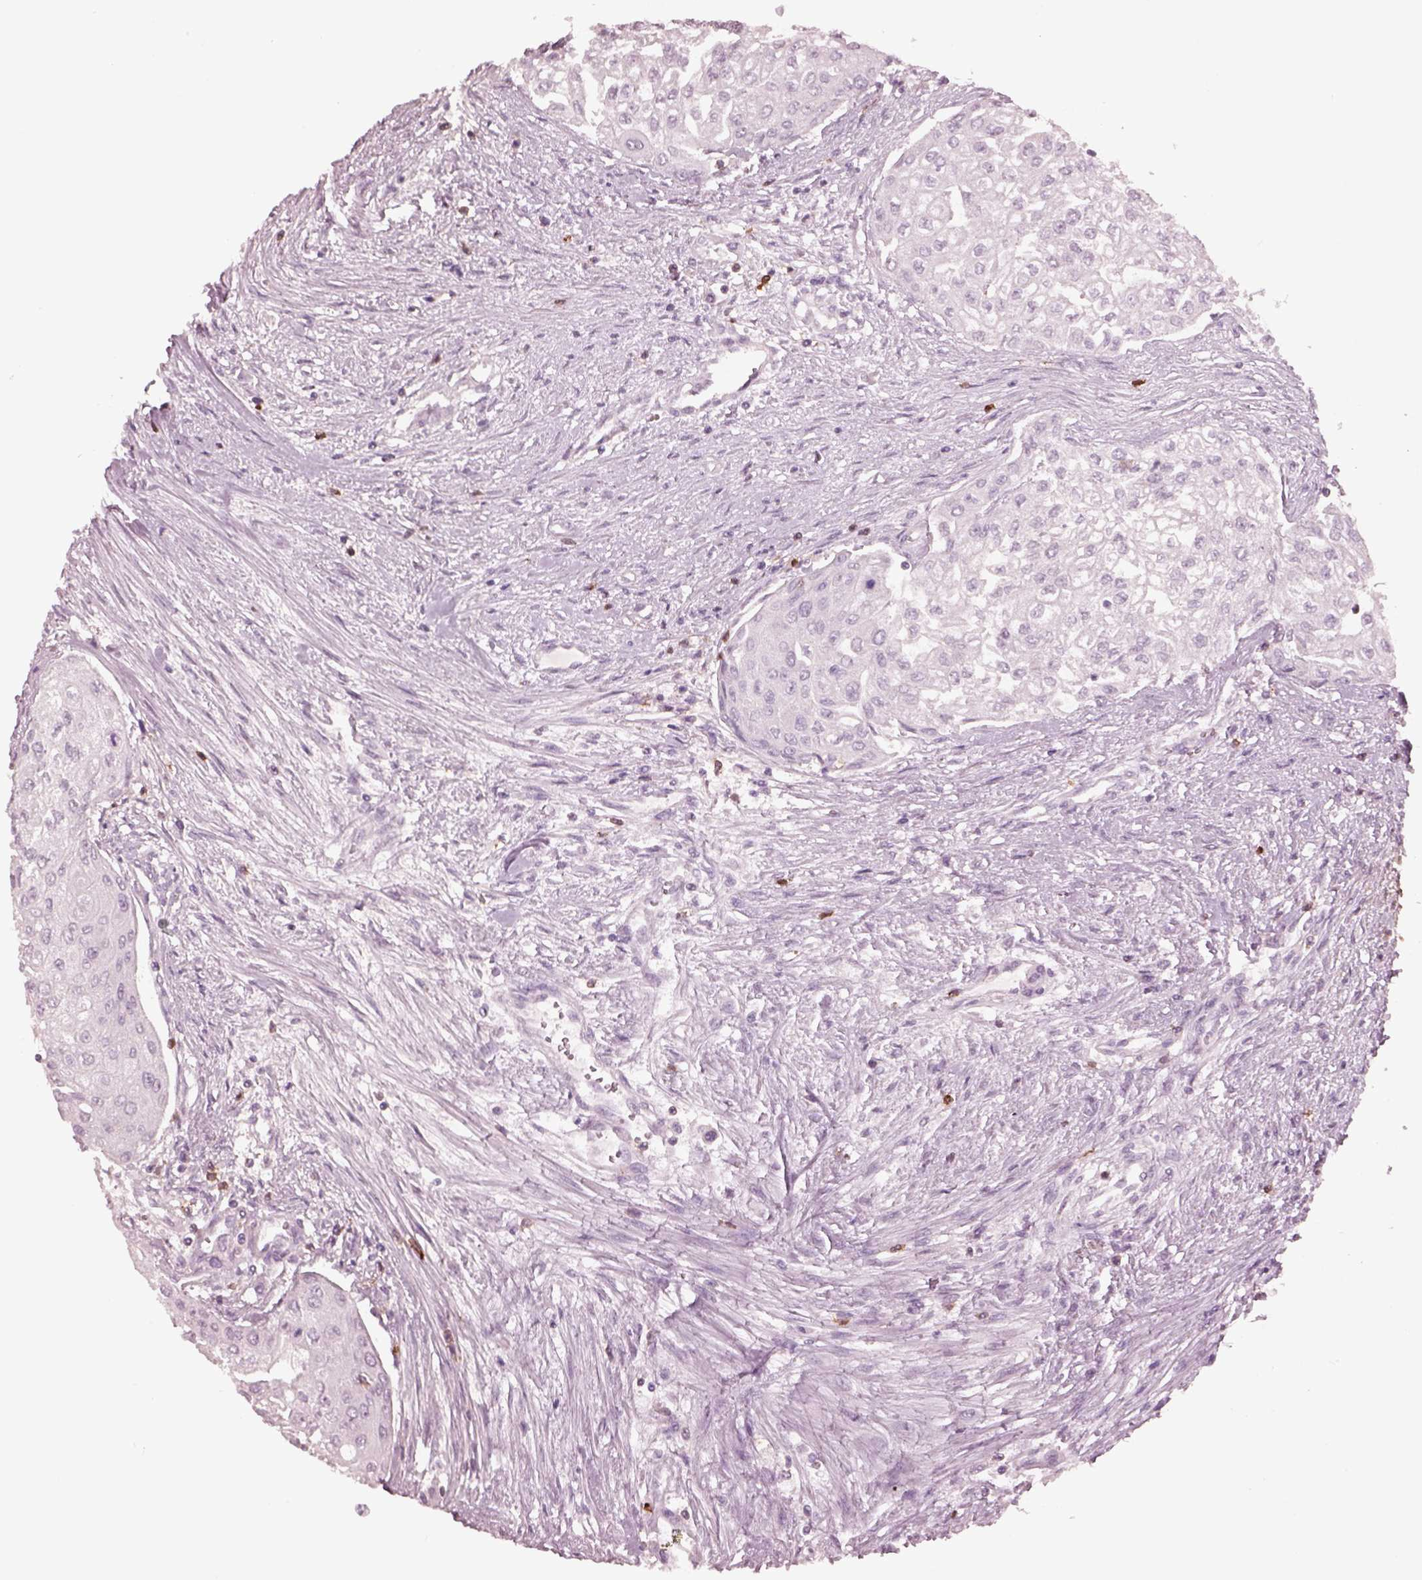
{"staining": {"intensity": "negative", "quantity": "none", "location": "none"}, "tissue": "urothelial cancer", "cell_type": "Tumor cells", "image_type": "cancer", "snomed": [{"axis": "morphology", "description": "Urothelial carcinoma, High grade"}, {"axis": "topography", "description": "Urinary bladder"}], "caption": "IHC histopathology image of urothelial cancer stained for a protein (brown), which reveals no expression in tumor cells.", "gene": "PDCD1", "patient": {"sex": "male", "age": 62}}